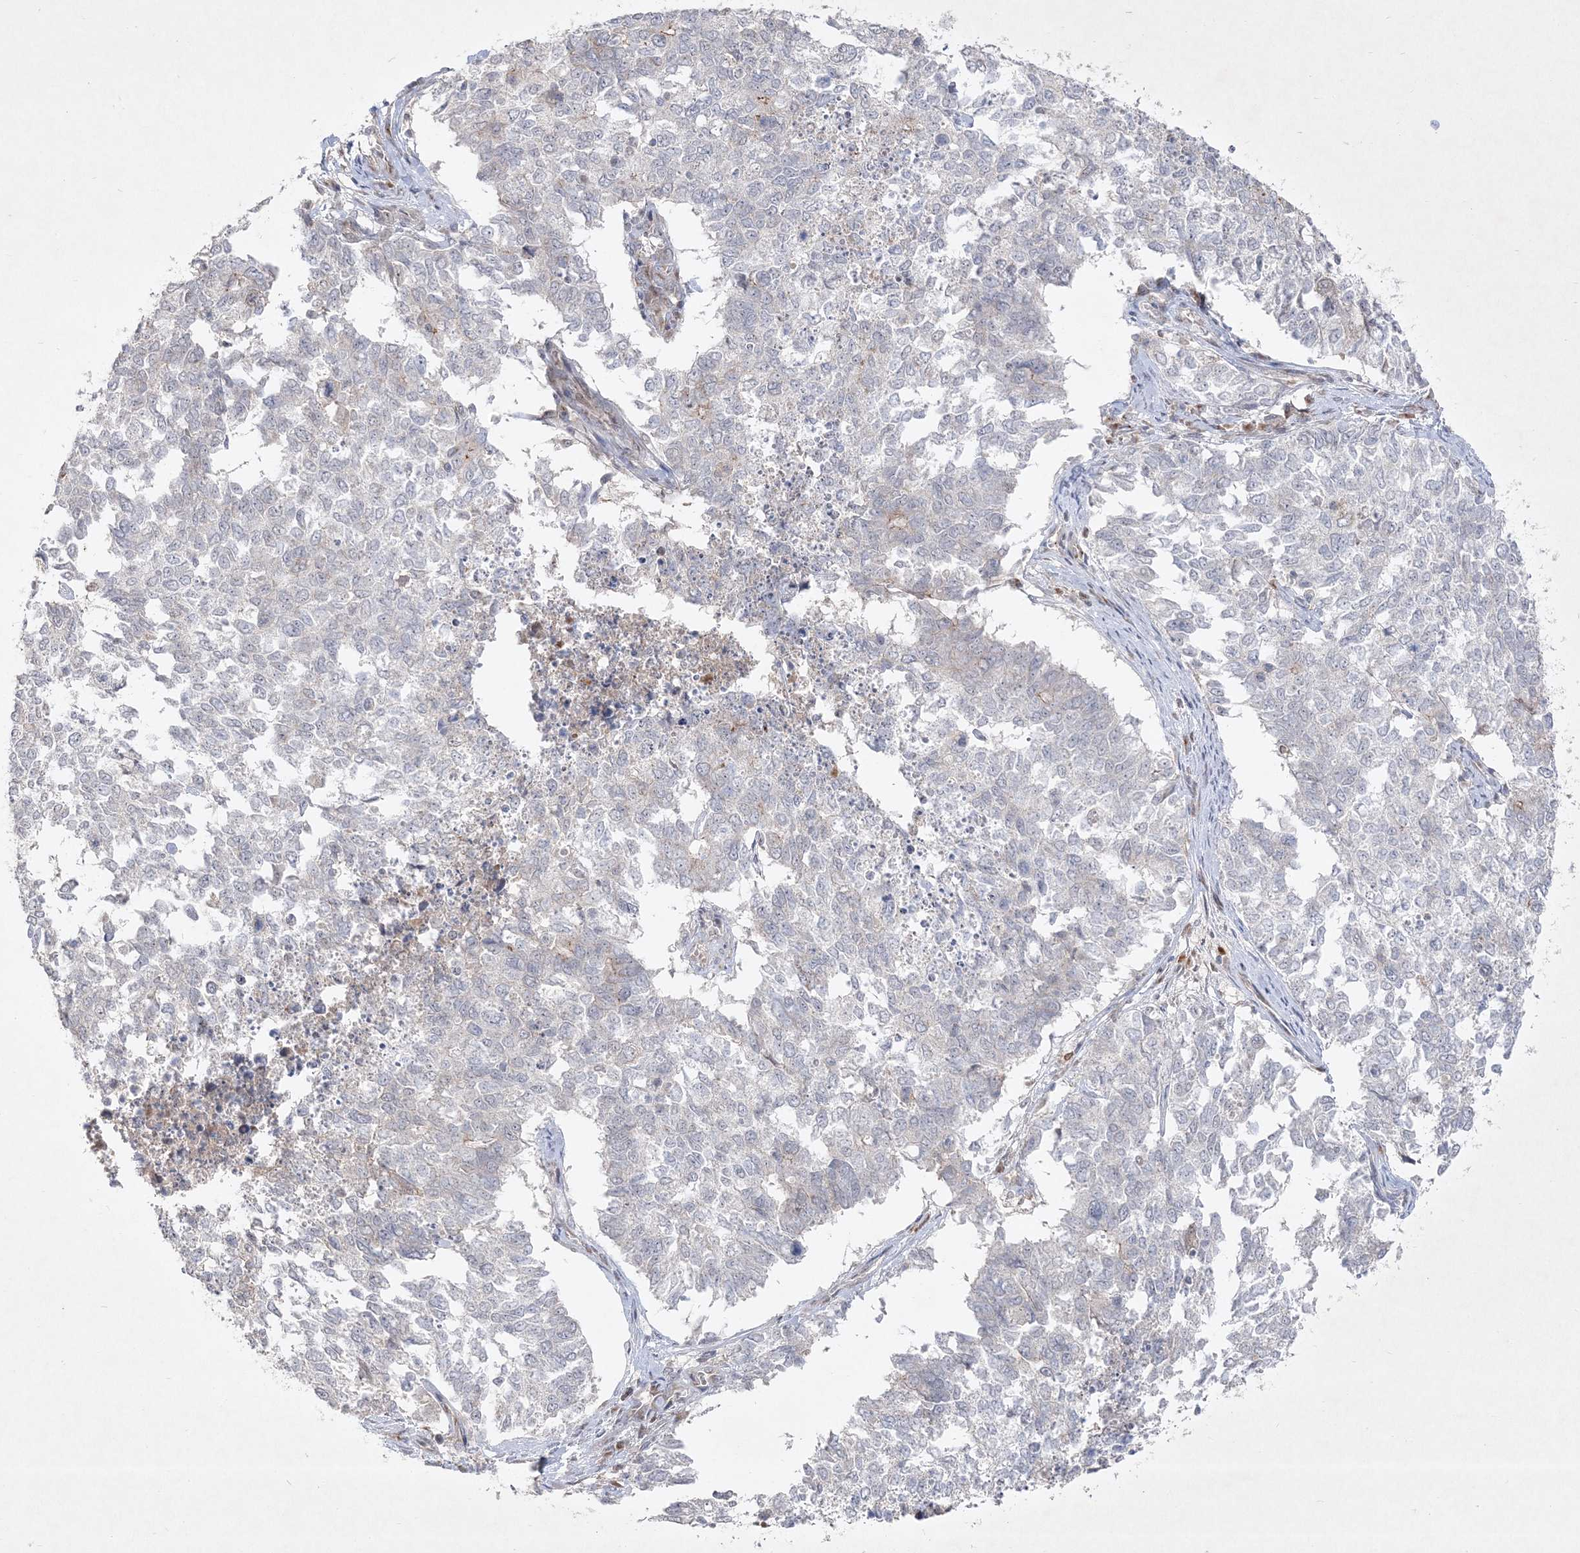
{"staining": {"intensity": "negative", "quantity": "none", "location": "none"}, "tissue": "cervical cancer", "cell_type": "Tumor cells", "image_type": "cancer", "snomed": [{"axis": "morphology", "description": "Squamous cell carcinoma, NOS"}, {"axis": "topography", "description": "Cervix"}], "caption": "This micrograph is of cervical cancer (squamous cell carcinoma) stained with IHC to label a protein in brown with the nuclei are counter-stained blue. There is no positivity in tumor cells.", "gene": "CLNK", "patient": {"sex": "female", "age": 63}}